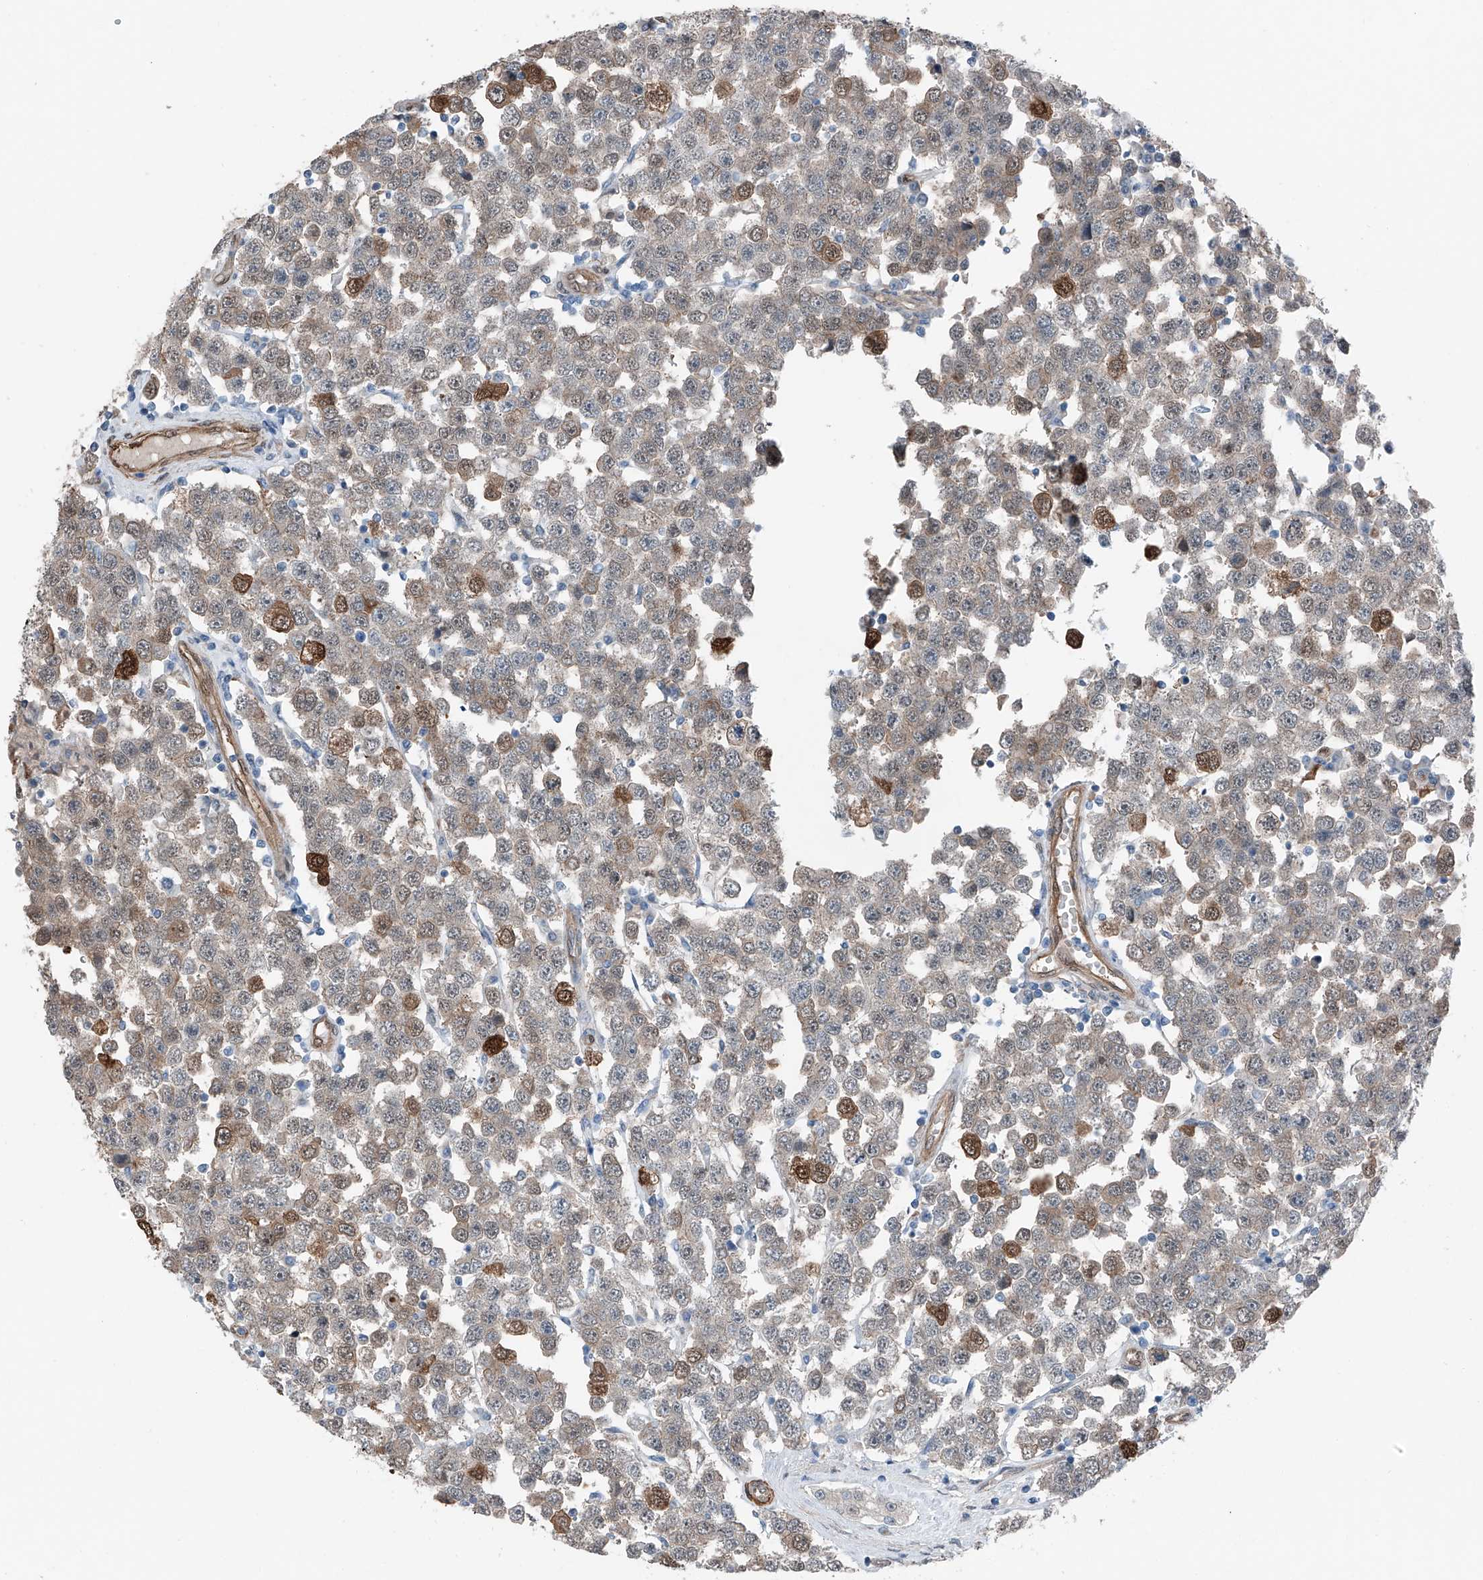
{"staining": {"intensity": "strong", "quantity": "<25%", "location": "cytoplasmic/membranous,nuclear"}, "tissue": "testis cancer", "cell_type": "Tumor cells", "image_type": "cancer", "snomed": [{"axis": "morphology", "description": "Seminoma, NOS"}, {"axis": "topography", "description": "Testis"}], "caption": "Immunohistochemical staining of human testis cancer demonstrates medium levels of strong cytoplasmic/membranous and nuclear staining in about <25% of tumor cells. The staining was performed using DAB (3,3'-diaminobenzidine) to visualize the protein expression in brown, while the nuclei were stained in blue with hematoxylin (Magnification: 20x).", "gene": "HSPA6", "patient": {"sex": "male", "age": 28}}